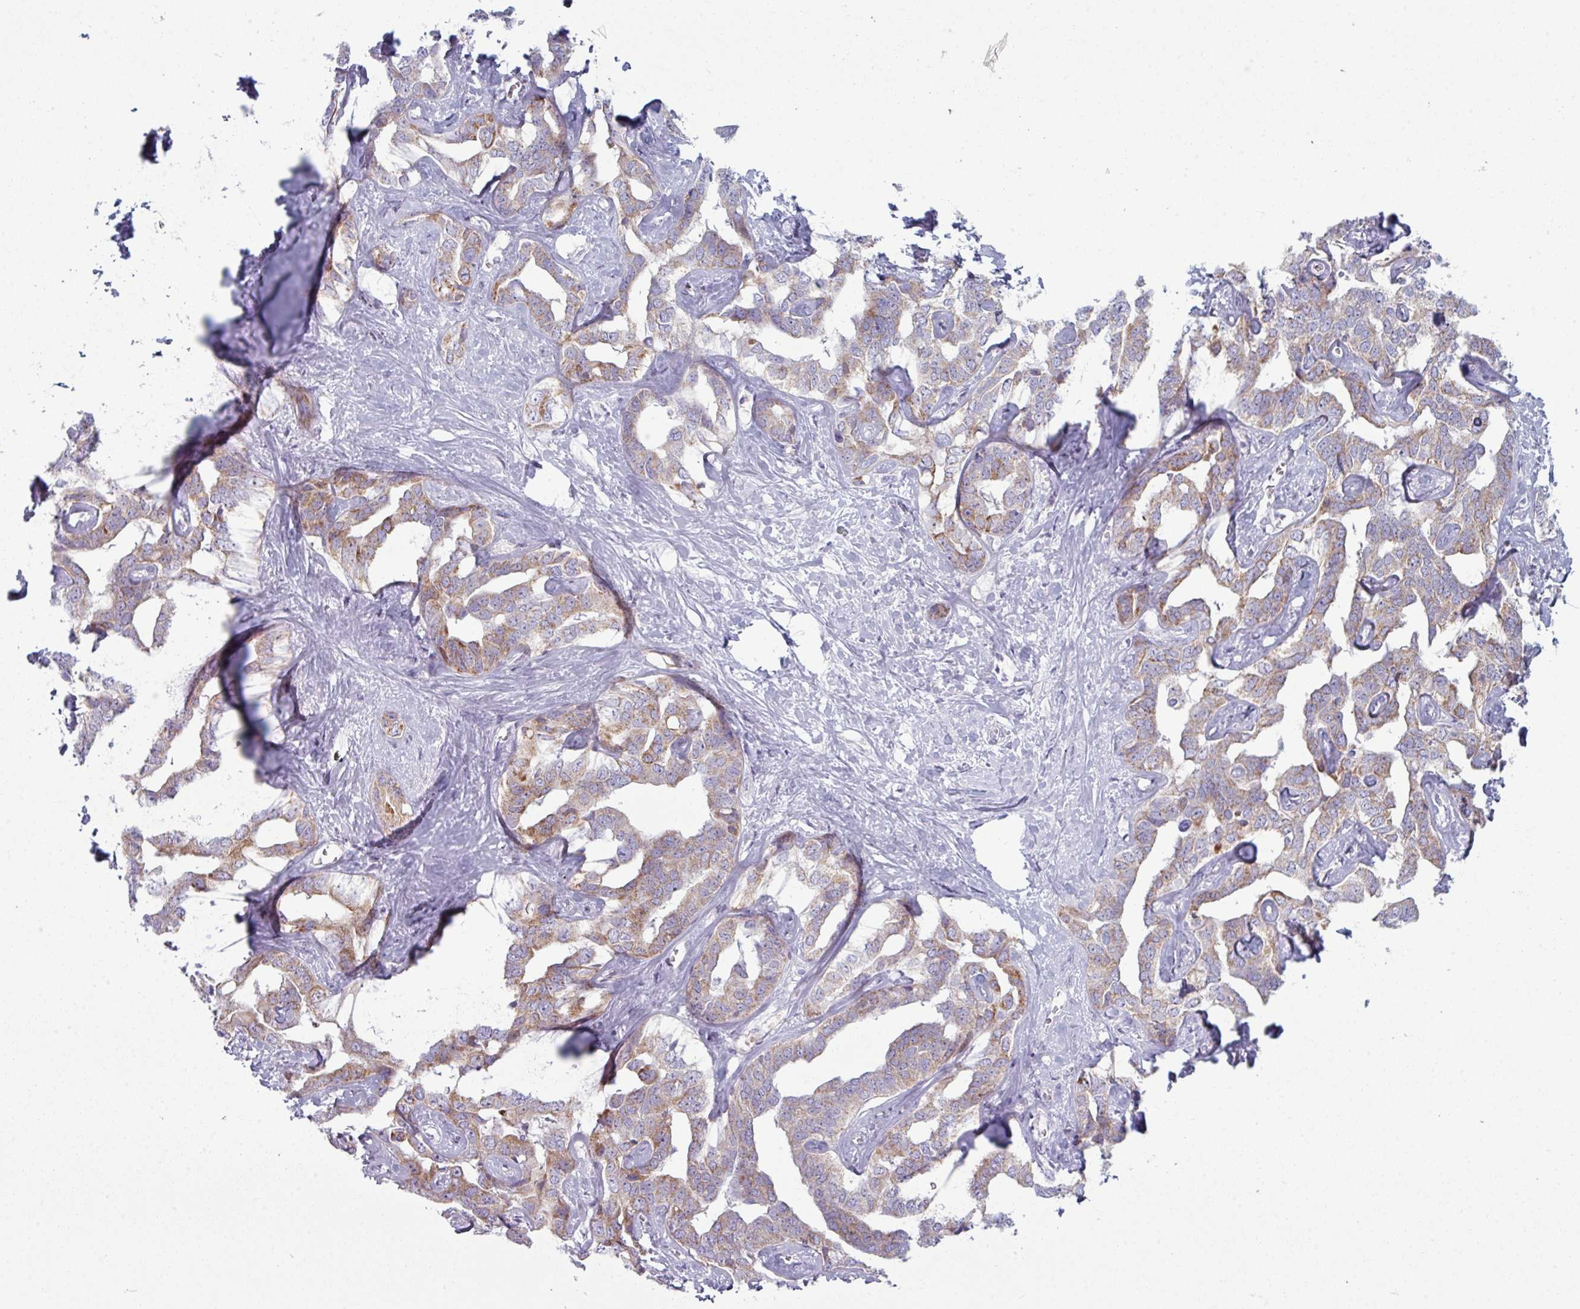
{"staining": {"intensity": "moderate", "quantity": "25%-75%", "location": "cytoplasmic/membranous"}, "tissue": "liver cancer", "cell_type": "Tumor cells", "image_type": "cancer", "snomed": [{"axis": "morphology", "description": "Cholangiocarcinoma"}, {"axis": "topography", "description": "Liver"}], "caption": "Liver cancer (cholangiocarcinoma) was stained to show a protein in brown. There is medium levels of moderate cytoplasmic/membranous expression in approximately 25%-75% of tumor cells.", "gene": "ZNF615", "patient": {"sex": "male", "age": 59}}